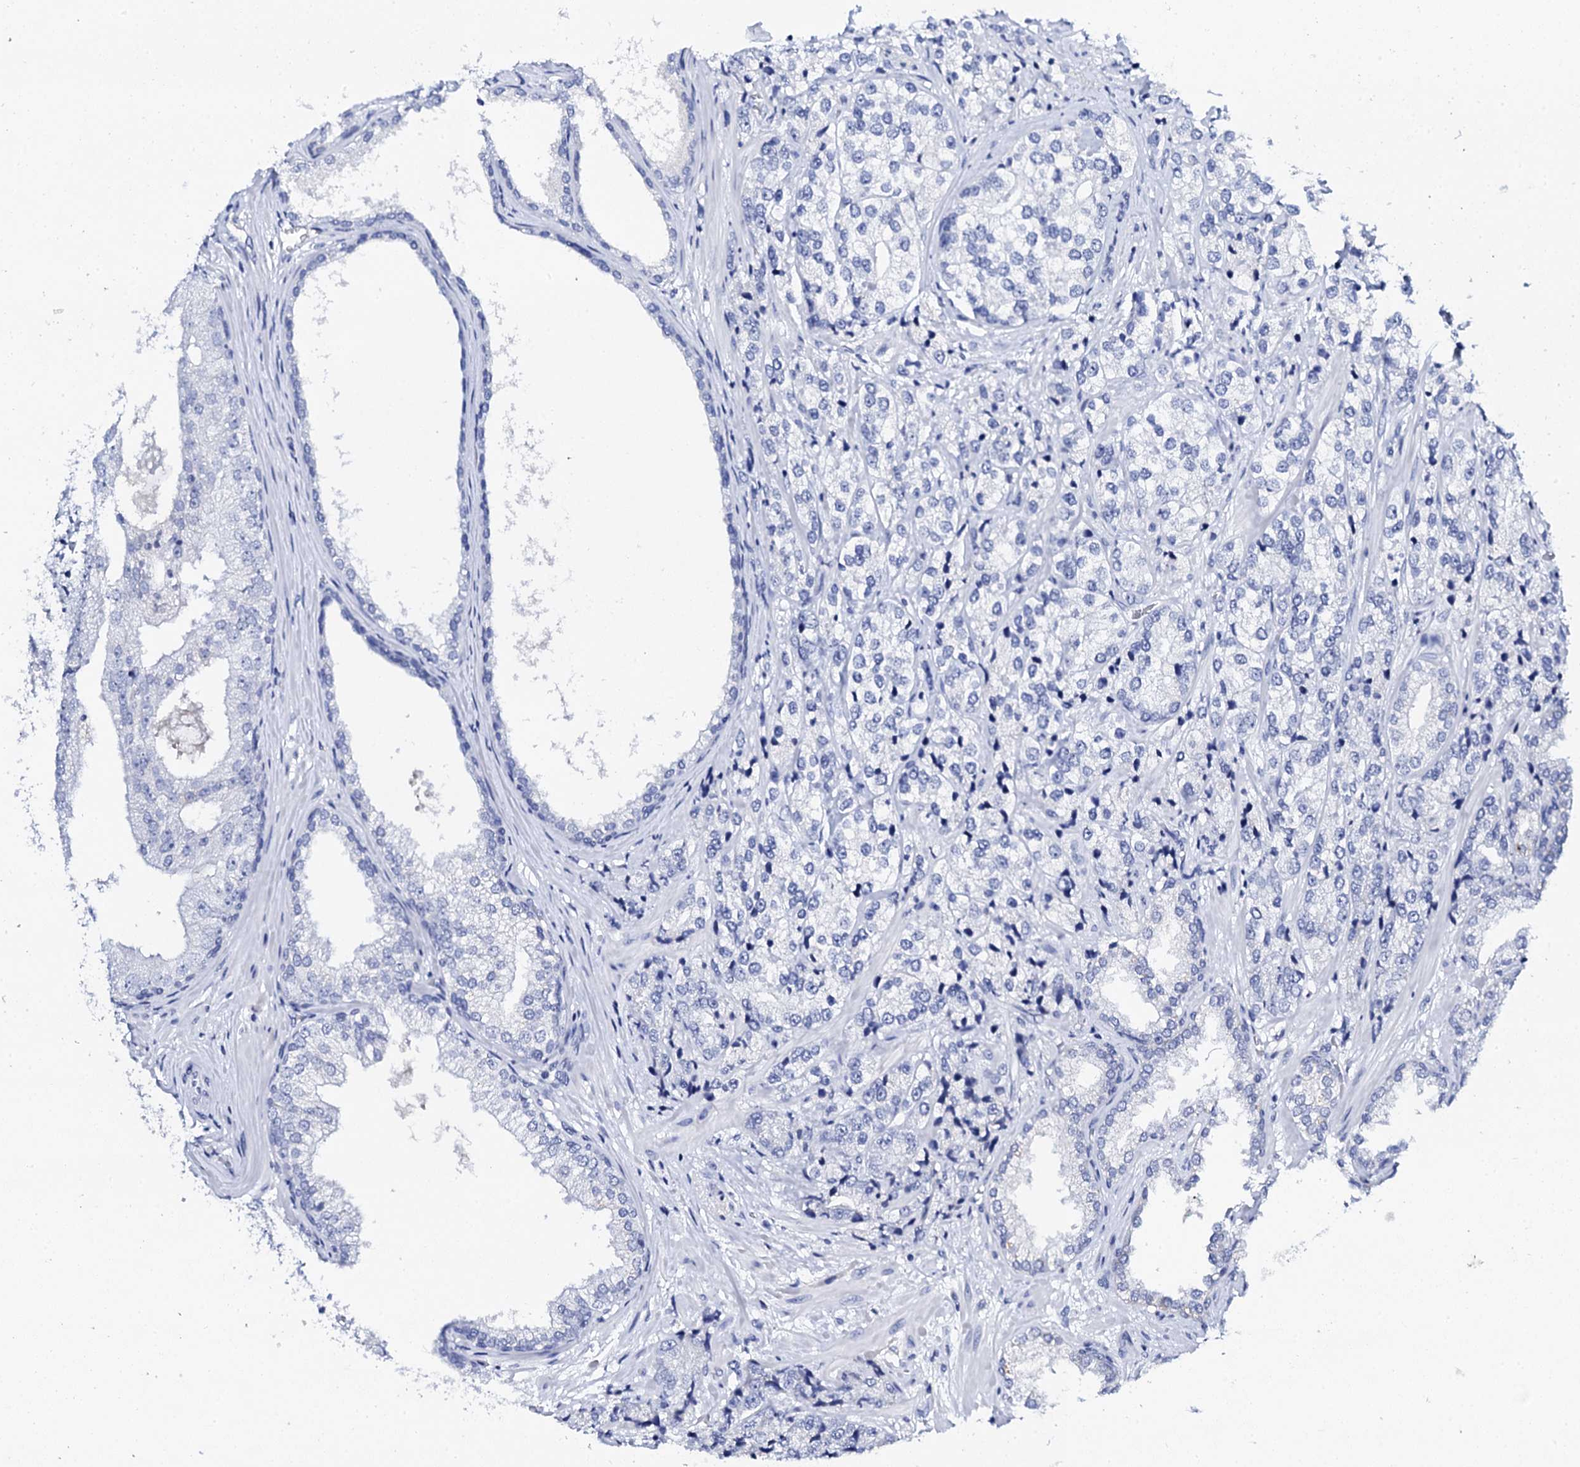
{"staining": {"intensity": "negative", "quantity": "none", "location": "none"}, "tissue": "prostate cancer", "cell_type": "Tumor cells", "image_type": "cancer", "snomed": [{"axis": "morphology", "description": "Adenocarcinoma, High grade"}, {"axis": "topography", "description": "Prostate"}], "caption": "A micrograph of human prostate cancer is negative for staining in tumor cells.", "gene": "FBXL16", "patient": {"sex": "male", "age": 69}}